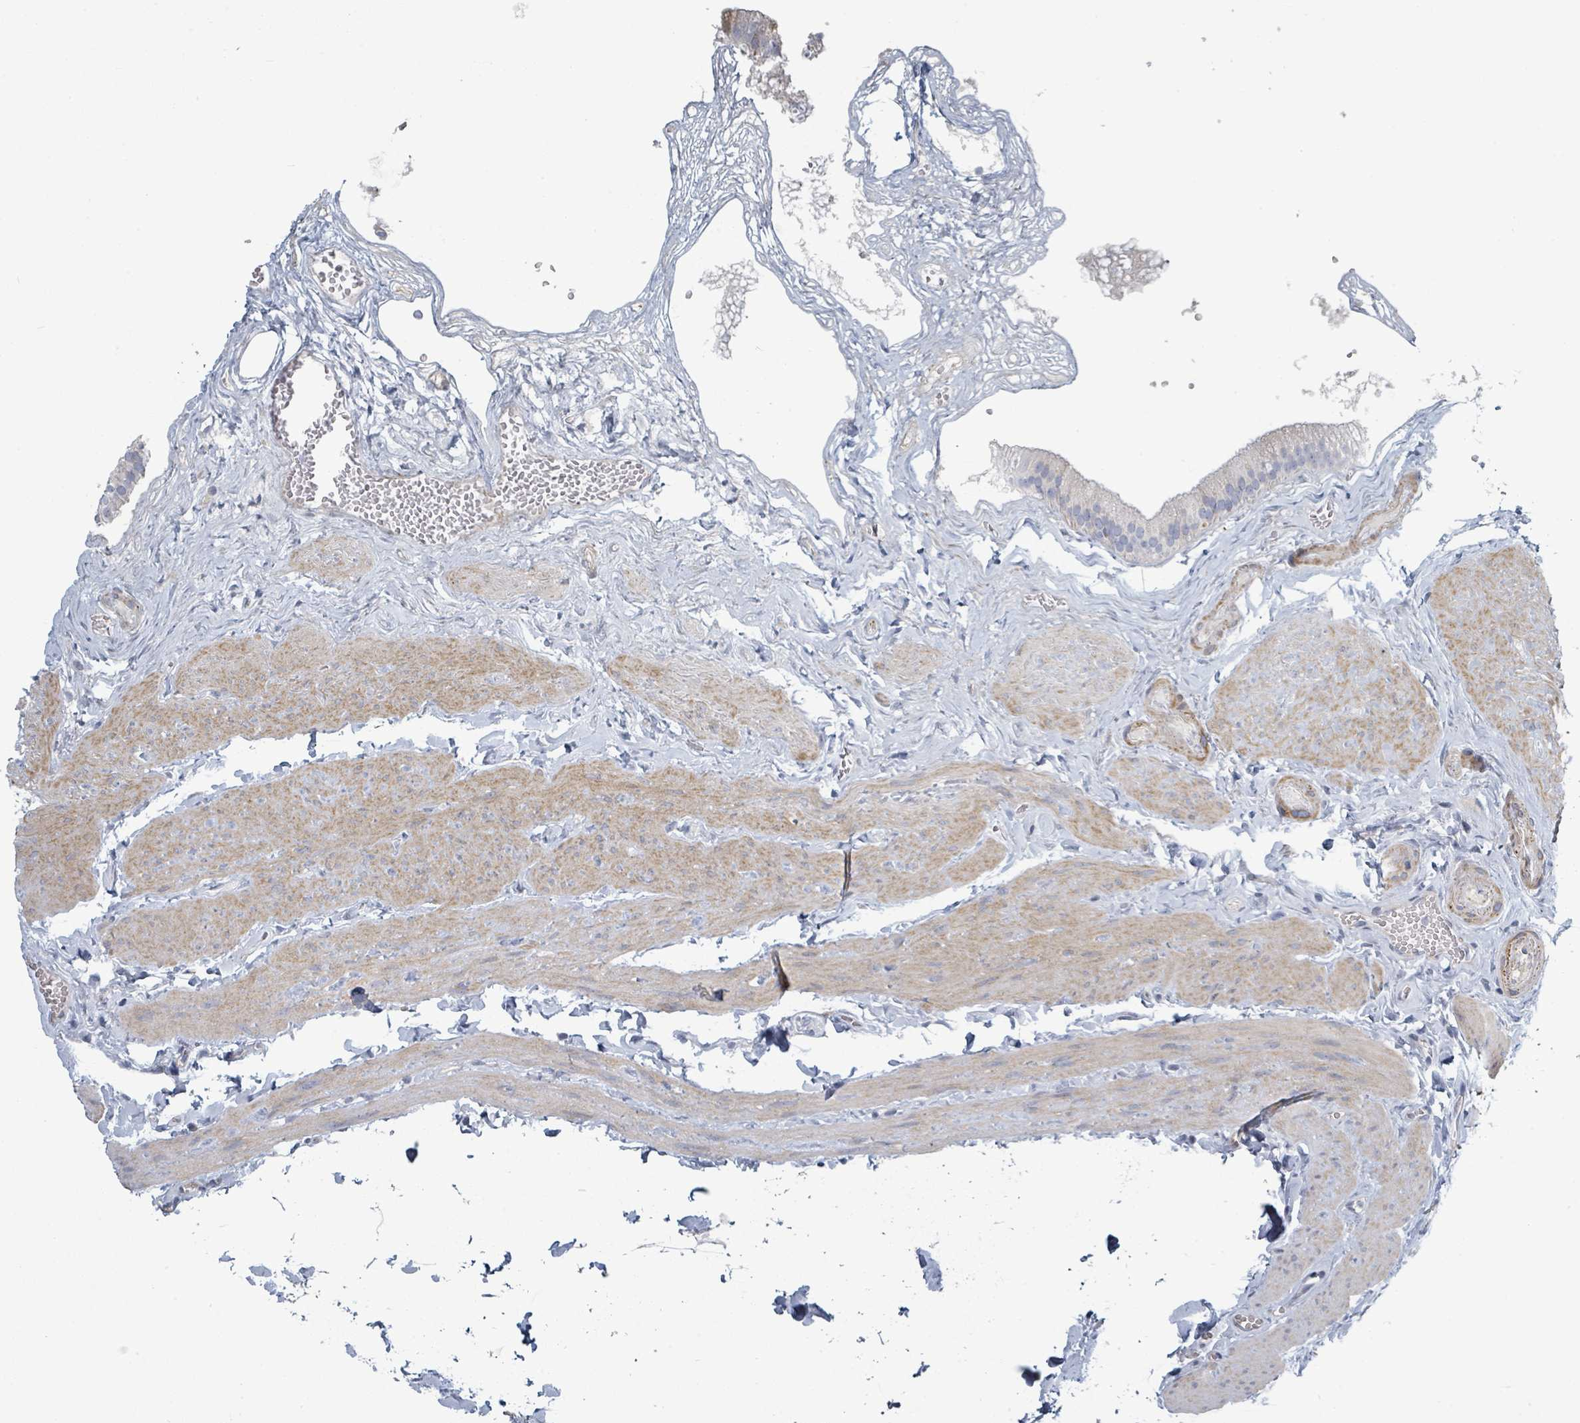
{"staining": {"intensity": "negative", "quantity": "none", "location": "none"}, "tissue": "gallbladder", "cell_type": "Glandular cells", "image_type": "normal", "snomed": [{"axis": "morphology", "description": "Normal tissue, NOS"}, {"axis": "topography", "description": "Gallbladder"}], "caption": "There is no significant expression in glandular cells of gallbladder. The staining is performed using DAB brown chromogen with nuclei counter-stained in using hematoxylin.", "gene": "RAB33B", "patient": {"sex": "female", "age": 54}}